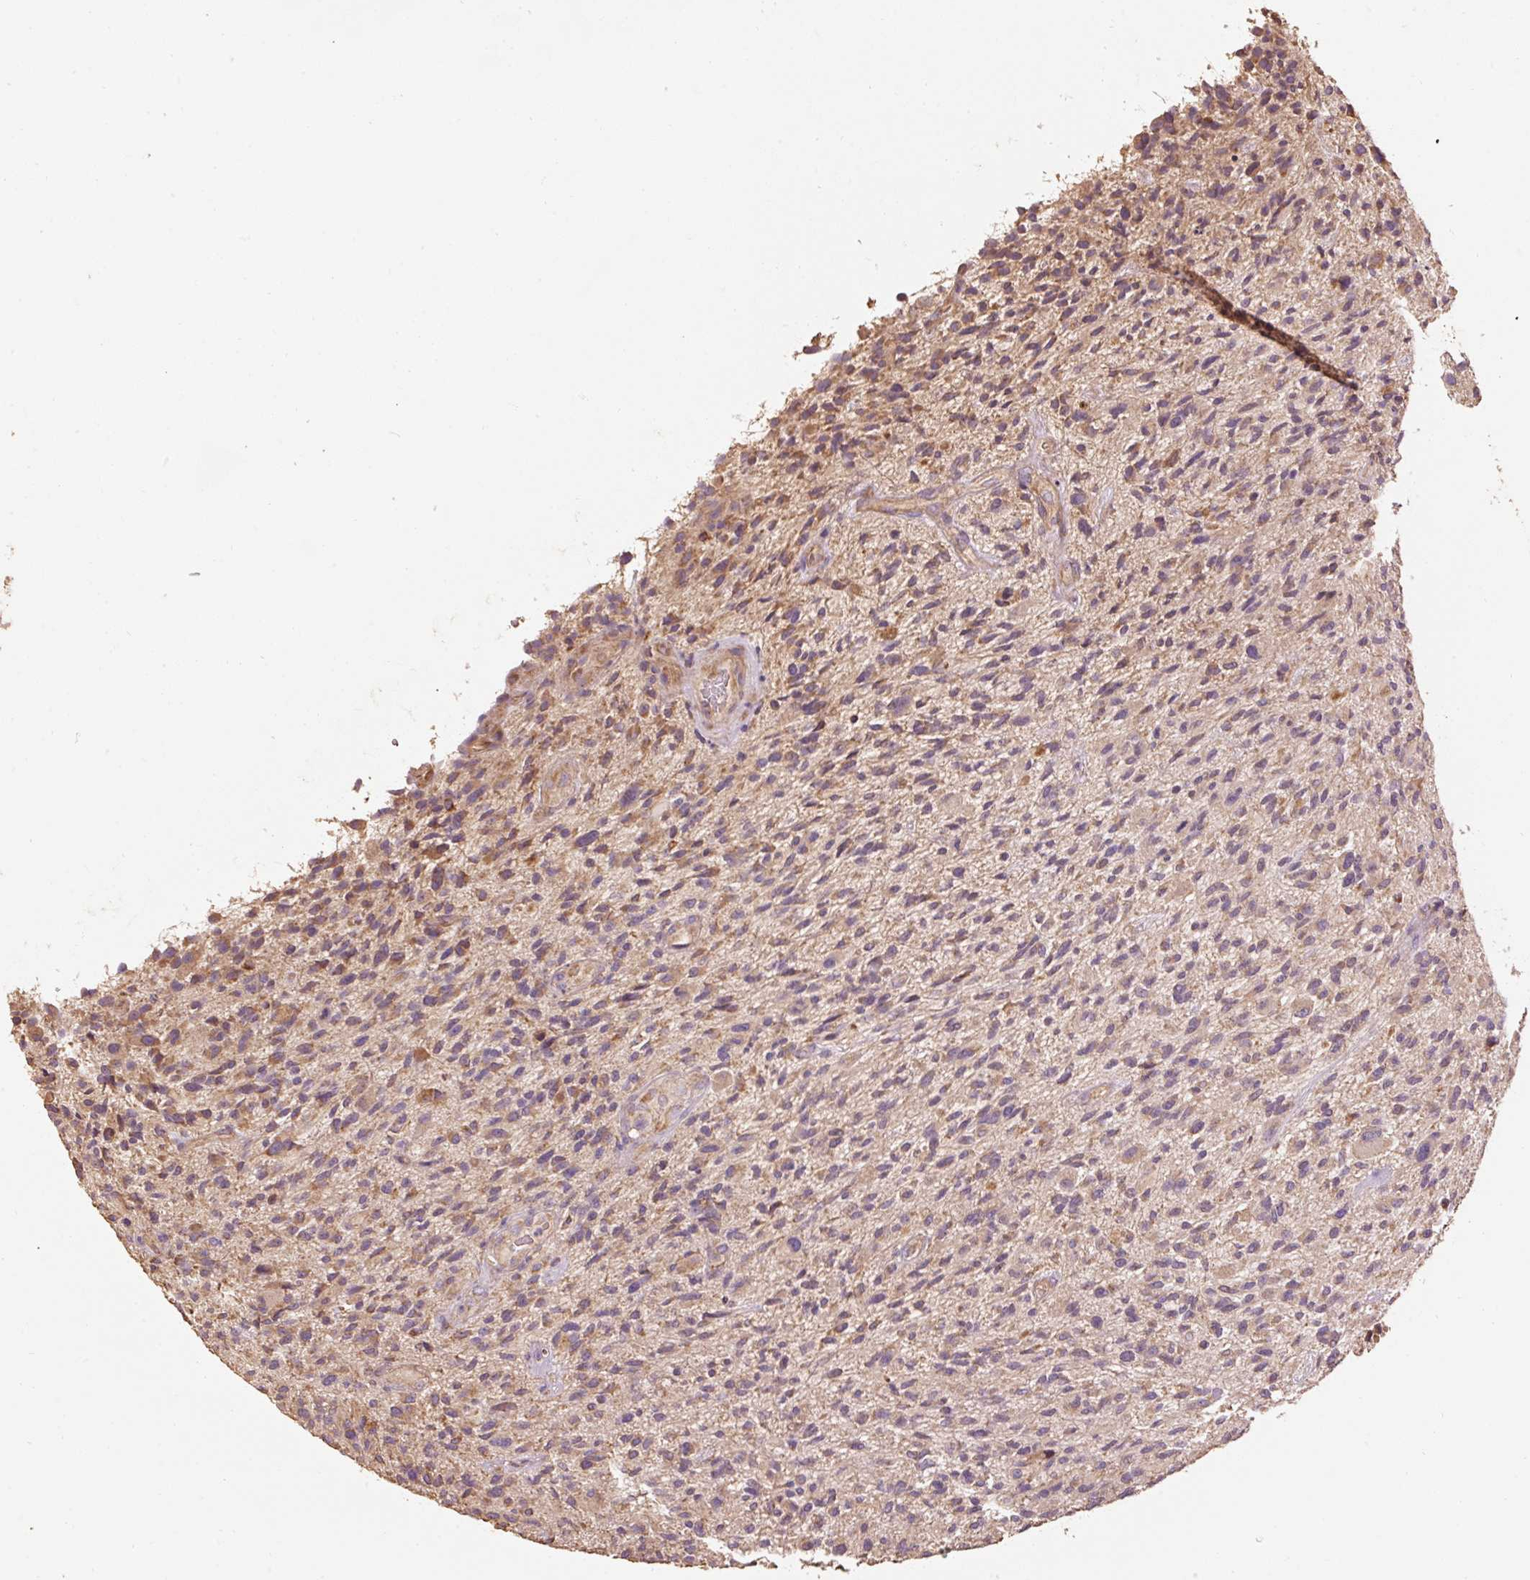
{"staining": {"intensity": "moderate", "quantity": "25%-75%", "location": "cytoplasmic/membranous"}, "tissue": "glioma", "cell_type": "Tumor cells", "image_type": "cancer", "snomed": [{"axis": "morphology", "description": "Glioma, malignant, High grade"}, {"axis": "topography", "description": "Brain"}], "caption": "An image of human glioma stained for a protein exhibits moderate cytoplasmic/membranous brown staining in tumor cells. The protein is shown in brown color, while the nuclei are stained blue.", "gene": "EFHC1", "patient": {"sex": "male", "age": 47}}